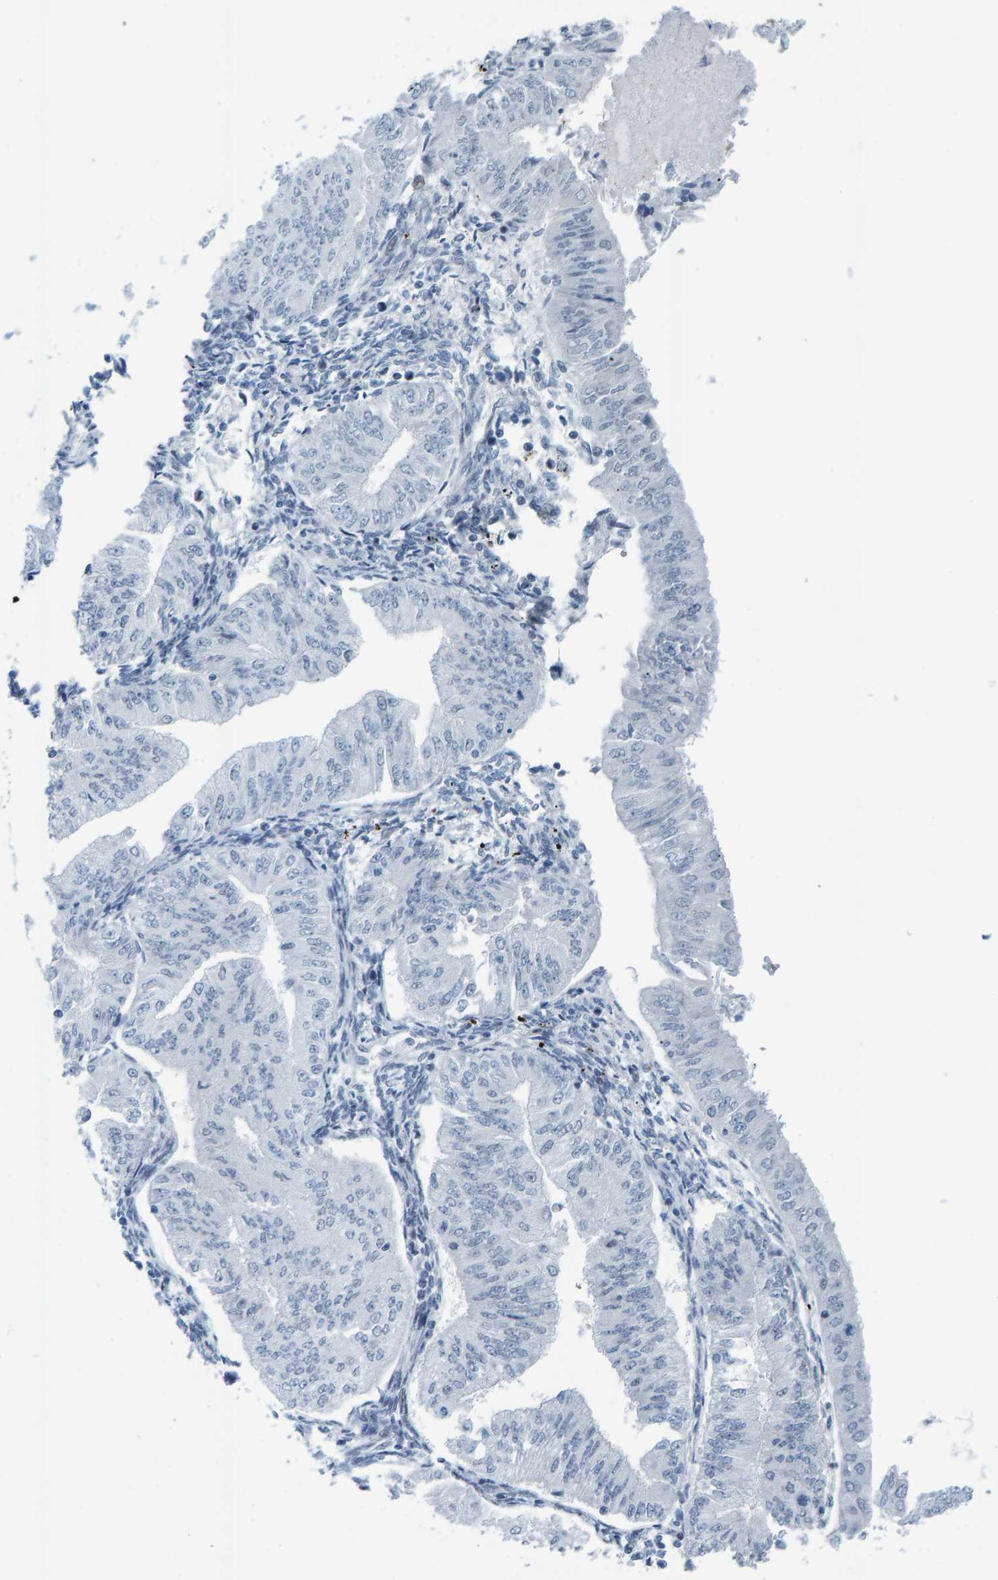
{"staining": {"intensity": "negative", "quantity": "none", "location": "none"}, "tissue": "endometrial cancer", "cell_type": "Tumor cells", "image_type": "cancer", "snomed": [{"axis": "morphology", "description": "Normal tissue, NOS"}, {"axis": "morphology", "description": "Adenocarcinoma, NOS"}, {"axis": "topography", "description": "Endometrium"}], "caption": "A high-resolution image shows IHC staining of endometrial adenocarcinoma, which displays no significant expression in tumor cells. (Brightfield microscopy of DAB IHC at high magnification).", "gene": "CNP", "patient": {"sex": "female", "age": 53}}